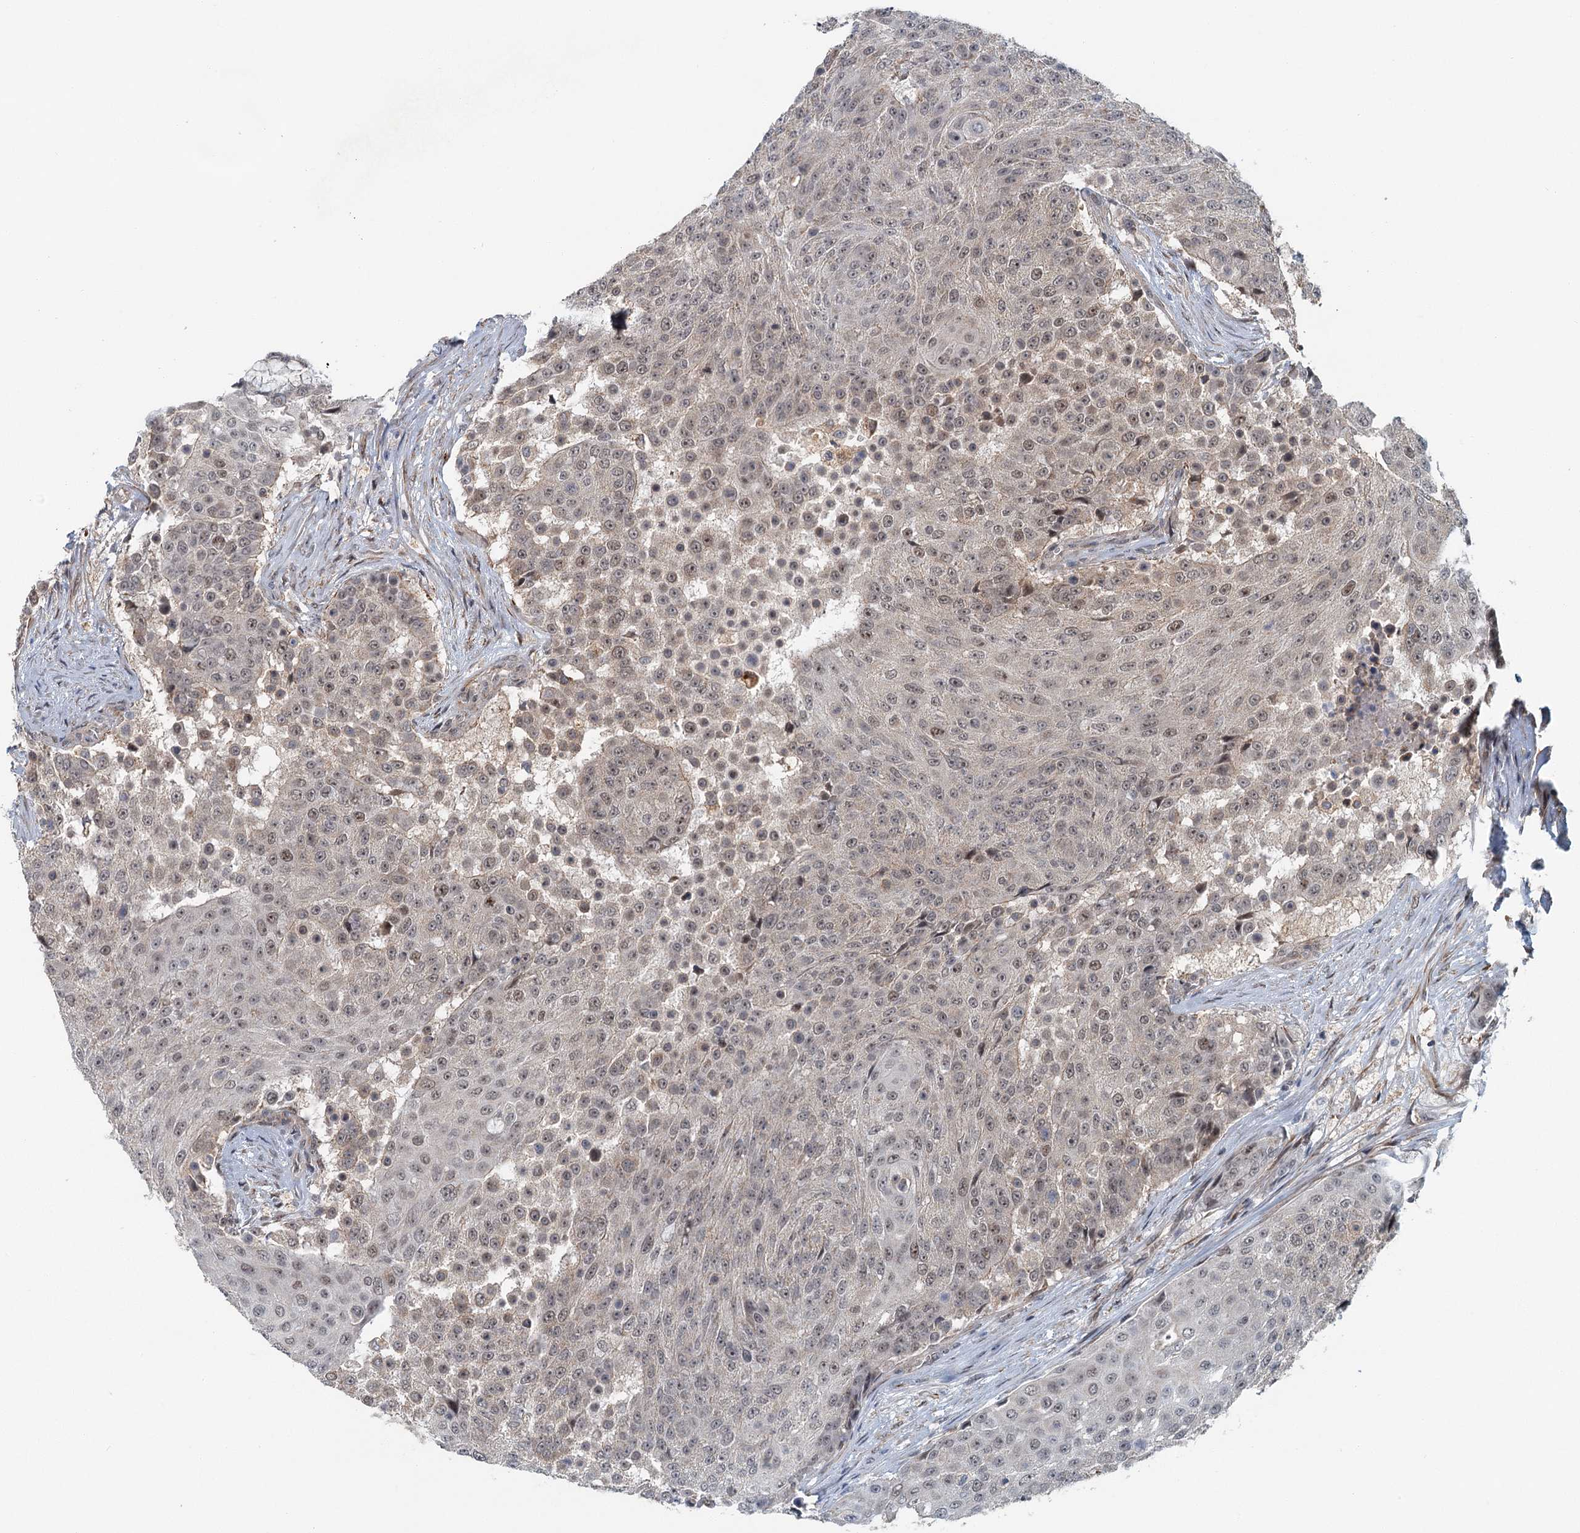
{"staining": {"intensity": "weak", "quantity": ">75%", "location": "nuclear"}, "tissue": "urothelial cancer", "cell_type": "Tumor cells", "image_type": "cancer", "snomed": [{"axis": "morphology", "description": "Urothelial carcinoma, High grade"}, {"axis": "topography", "description": "Urinary bladder"}], "caption": "This histopathology image exhibits immunohistochemistry staining of high-grade urothelial carcinoma, with low weak nuclear expression in approximately >75% of tumor cells.", "gene": "TAS2R42", "patient": {"sex": "female", "age": 63}}